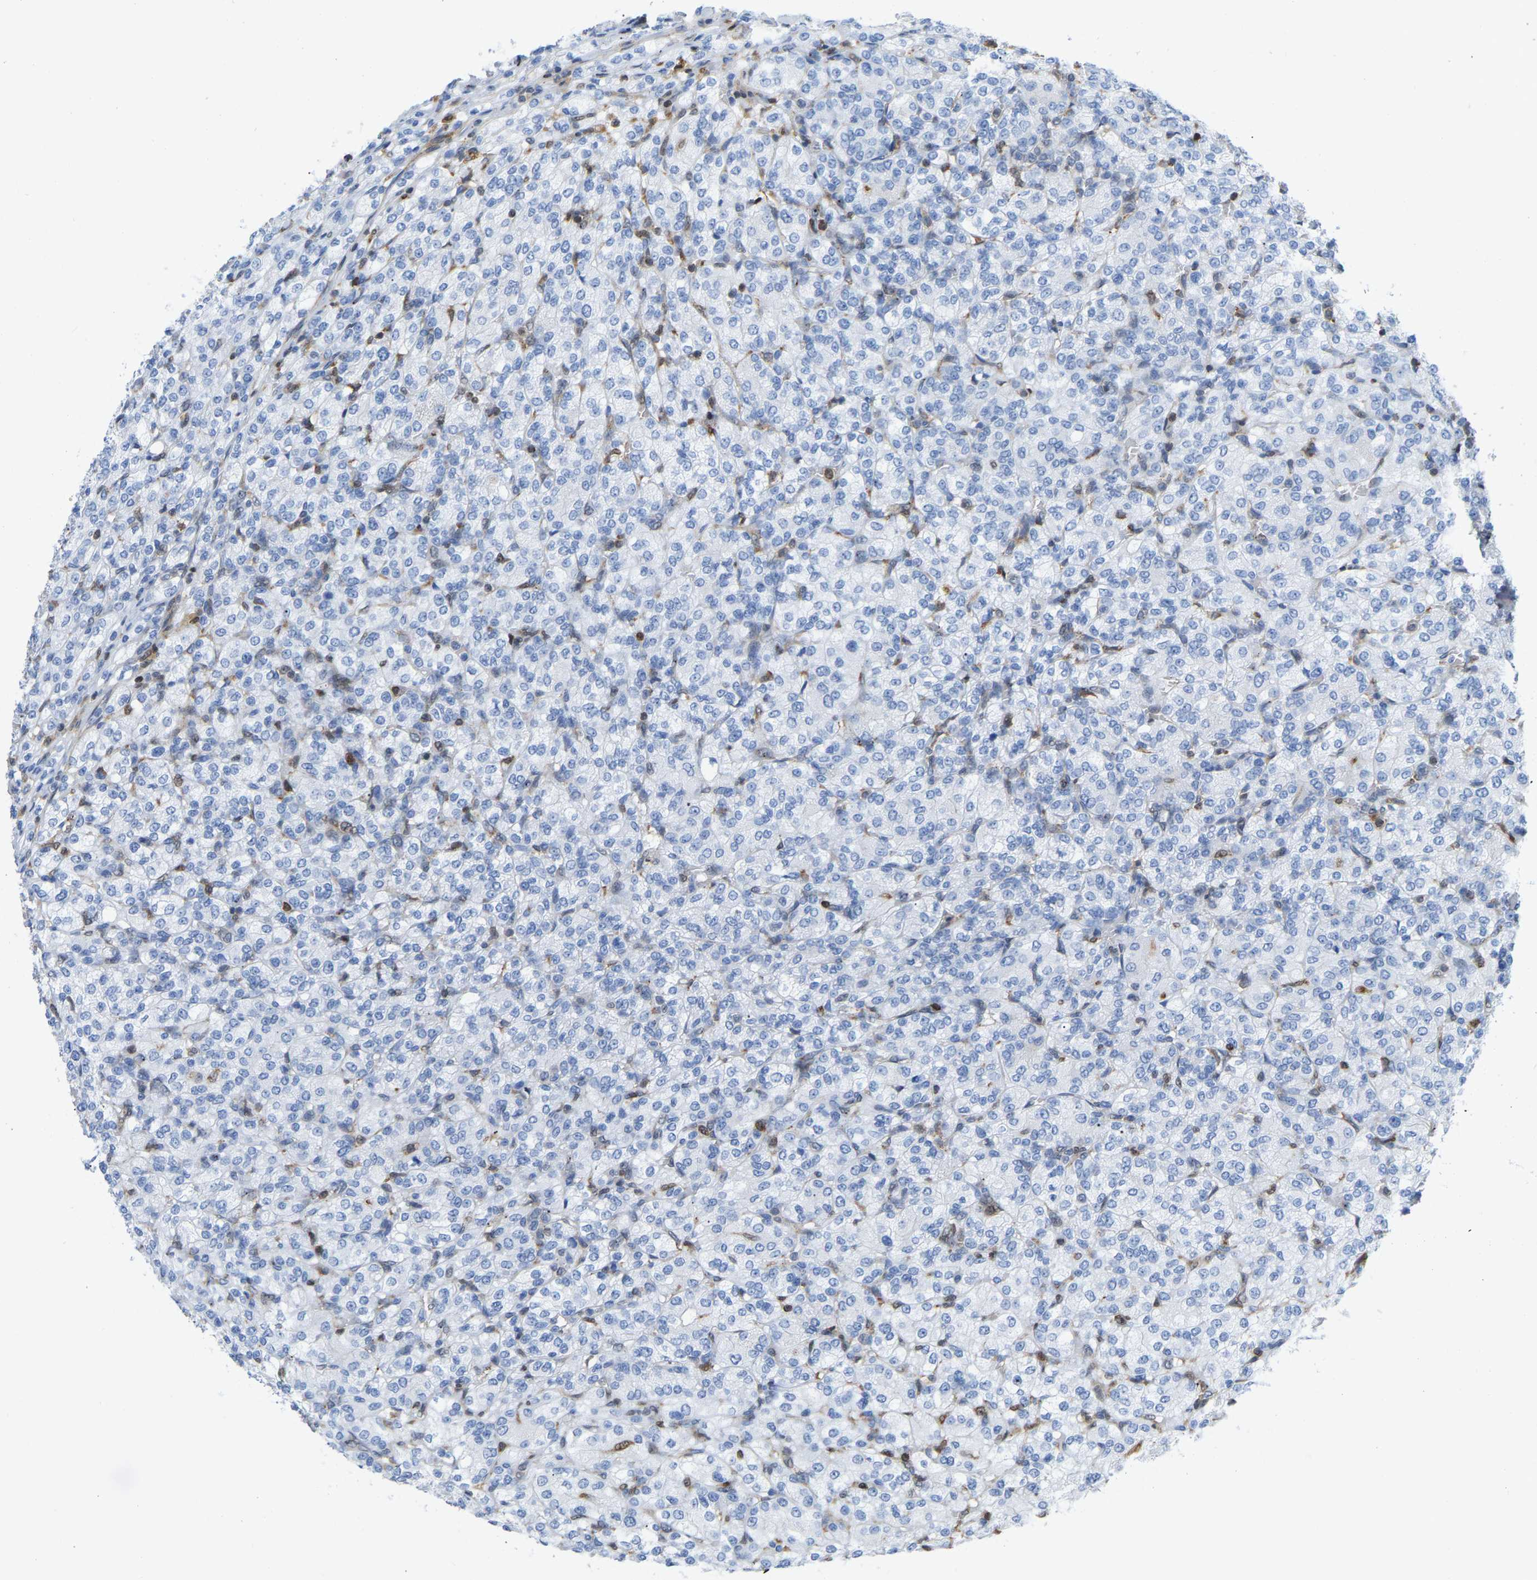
{"staining": {"intensity": "negative", "quantity": "none", "location": "none"}, "tissue": "renal cancer", "cell_type": "Tumor cells", "image_type": "cancer", "snomed": [{"axis": "morphology", "description": "Adenocarcinoma, NOS"}, {"axis": "topography", "description": "Kidney"}], "caption": "This micrograph is of renal adenocarcinoma stained with immunohistochemistry to label a protein in brown with the nuclei are counter-stained blue. There is no positivity in tumor cells. Brightfield microscopy of immunohistochemistry stained with DAB (3,3'-diaminobenzidine) (brown) and hematoxylin (blue), captured at high magnification.", "gene": "GIMAP4", "patient": {"sex": "male", "age": 77}}